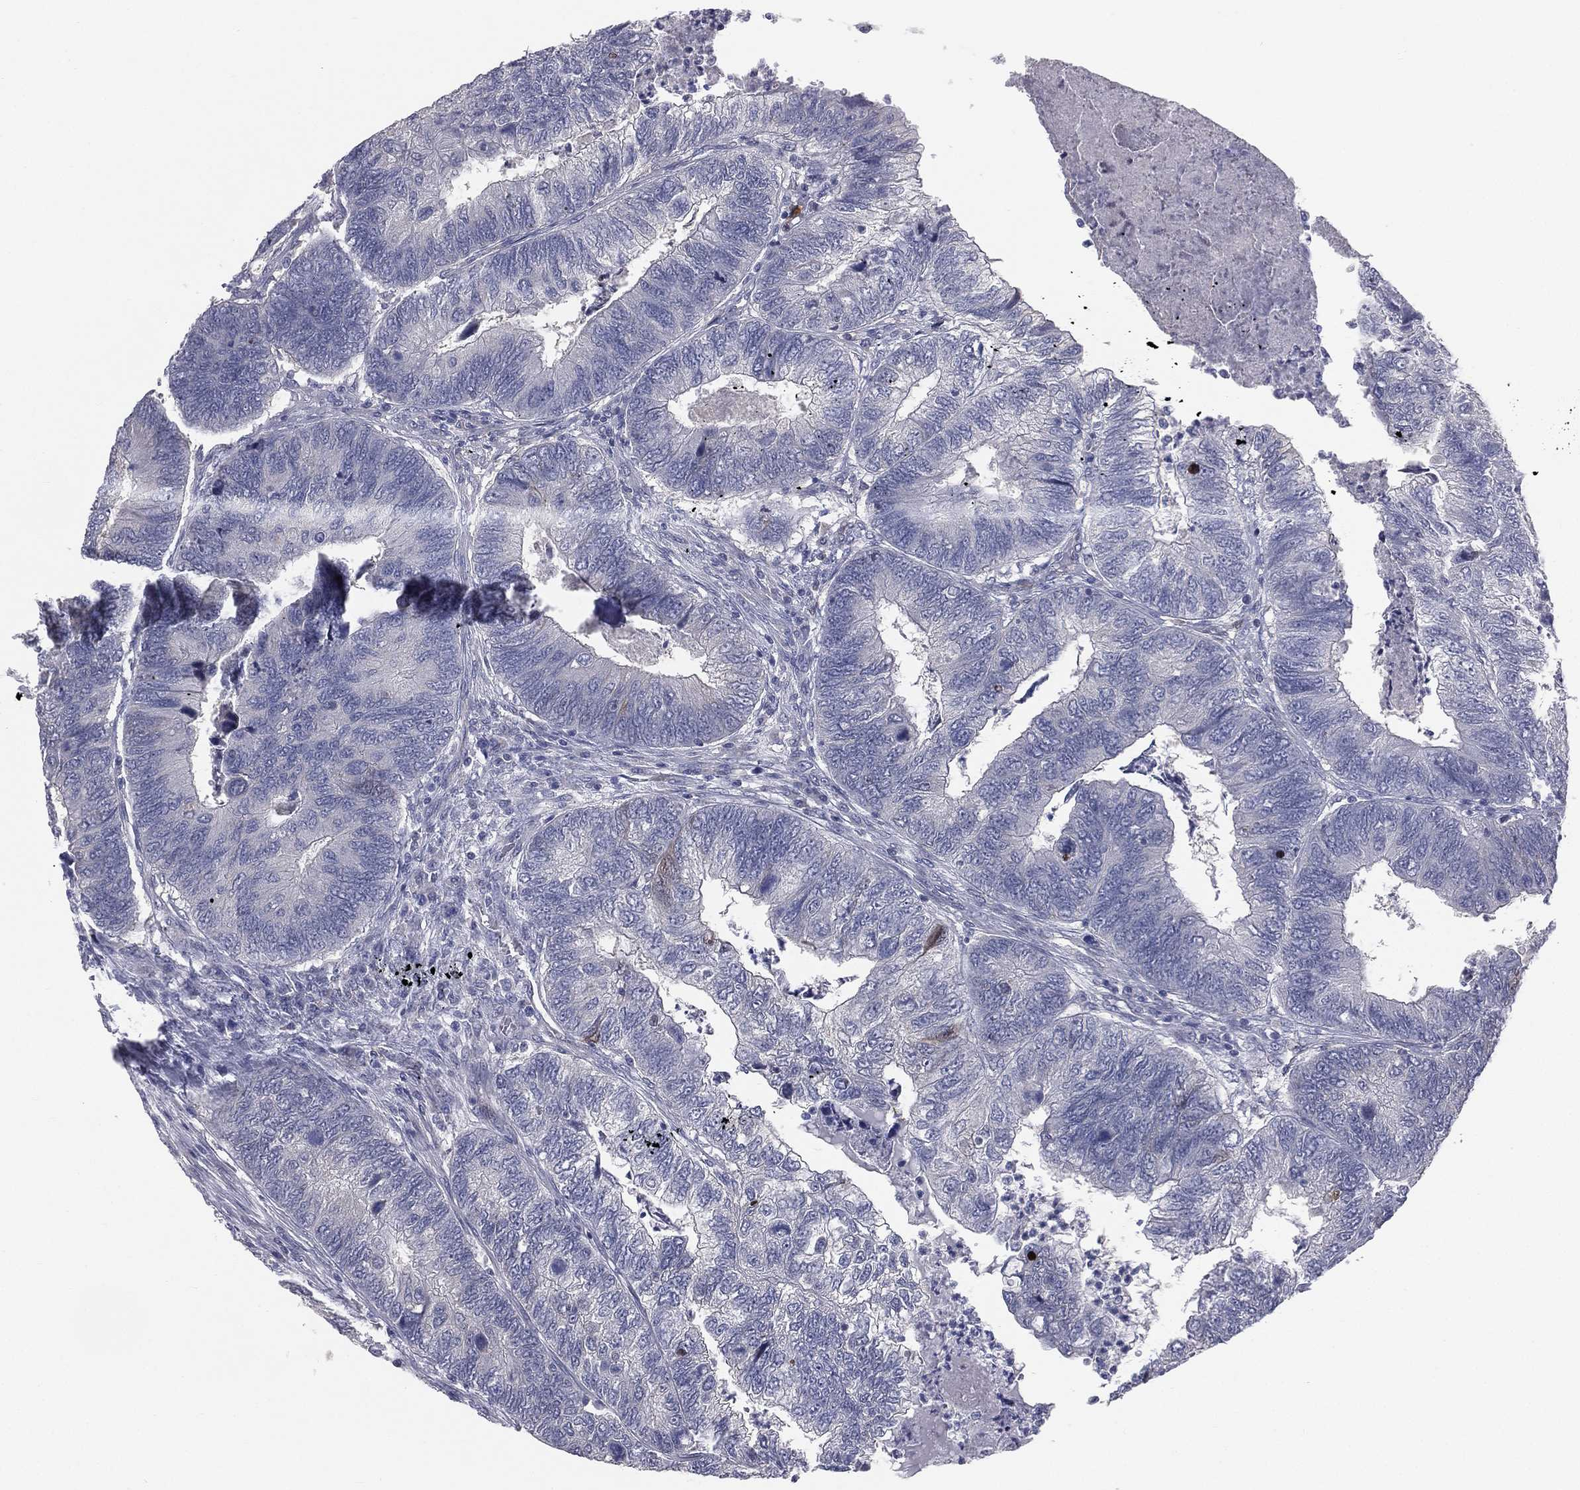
{"staining": {"intensity": "negative", "quantity": "none", "location": "none"}, "tissue": "colorectal cancer", "cell_type": "Tumor cells", "image_type": "cancer", "snomed": [{"axis": "morphology", "description": "Adenocarcinoma, NOS"}, {"axis": "topography", "description": "Colon"}], "caption": "This micrograph is of adenocarcinoma (colorectal) stained with immunohistochemistry (IHC) to label a protein in brown with the nuclei are counter-stained blue. There is no staining in tumor cells. (DAB (3,3'-diaminobenzidine) immunohistochemistry visualized using brightfield microscopy, high magnification).", "gene": "DMKN", "patient": {"sex": "female", "age": 67}}